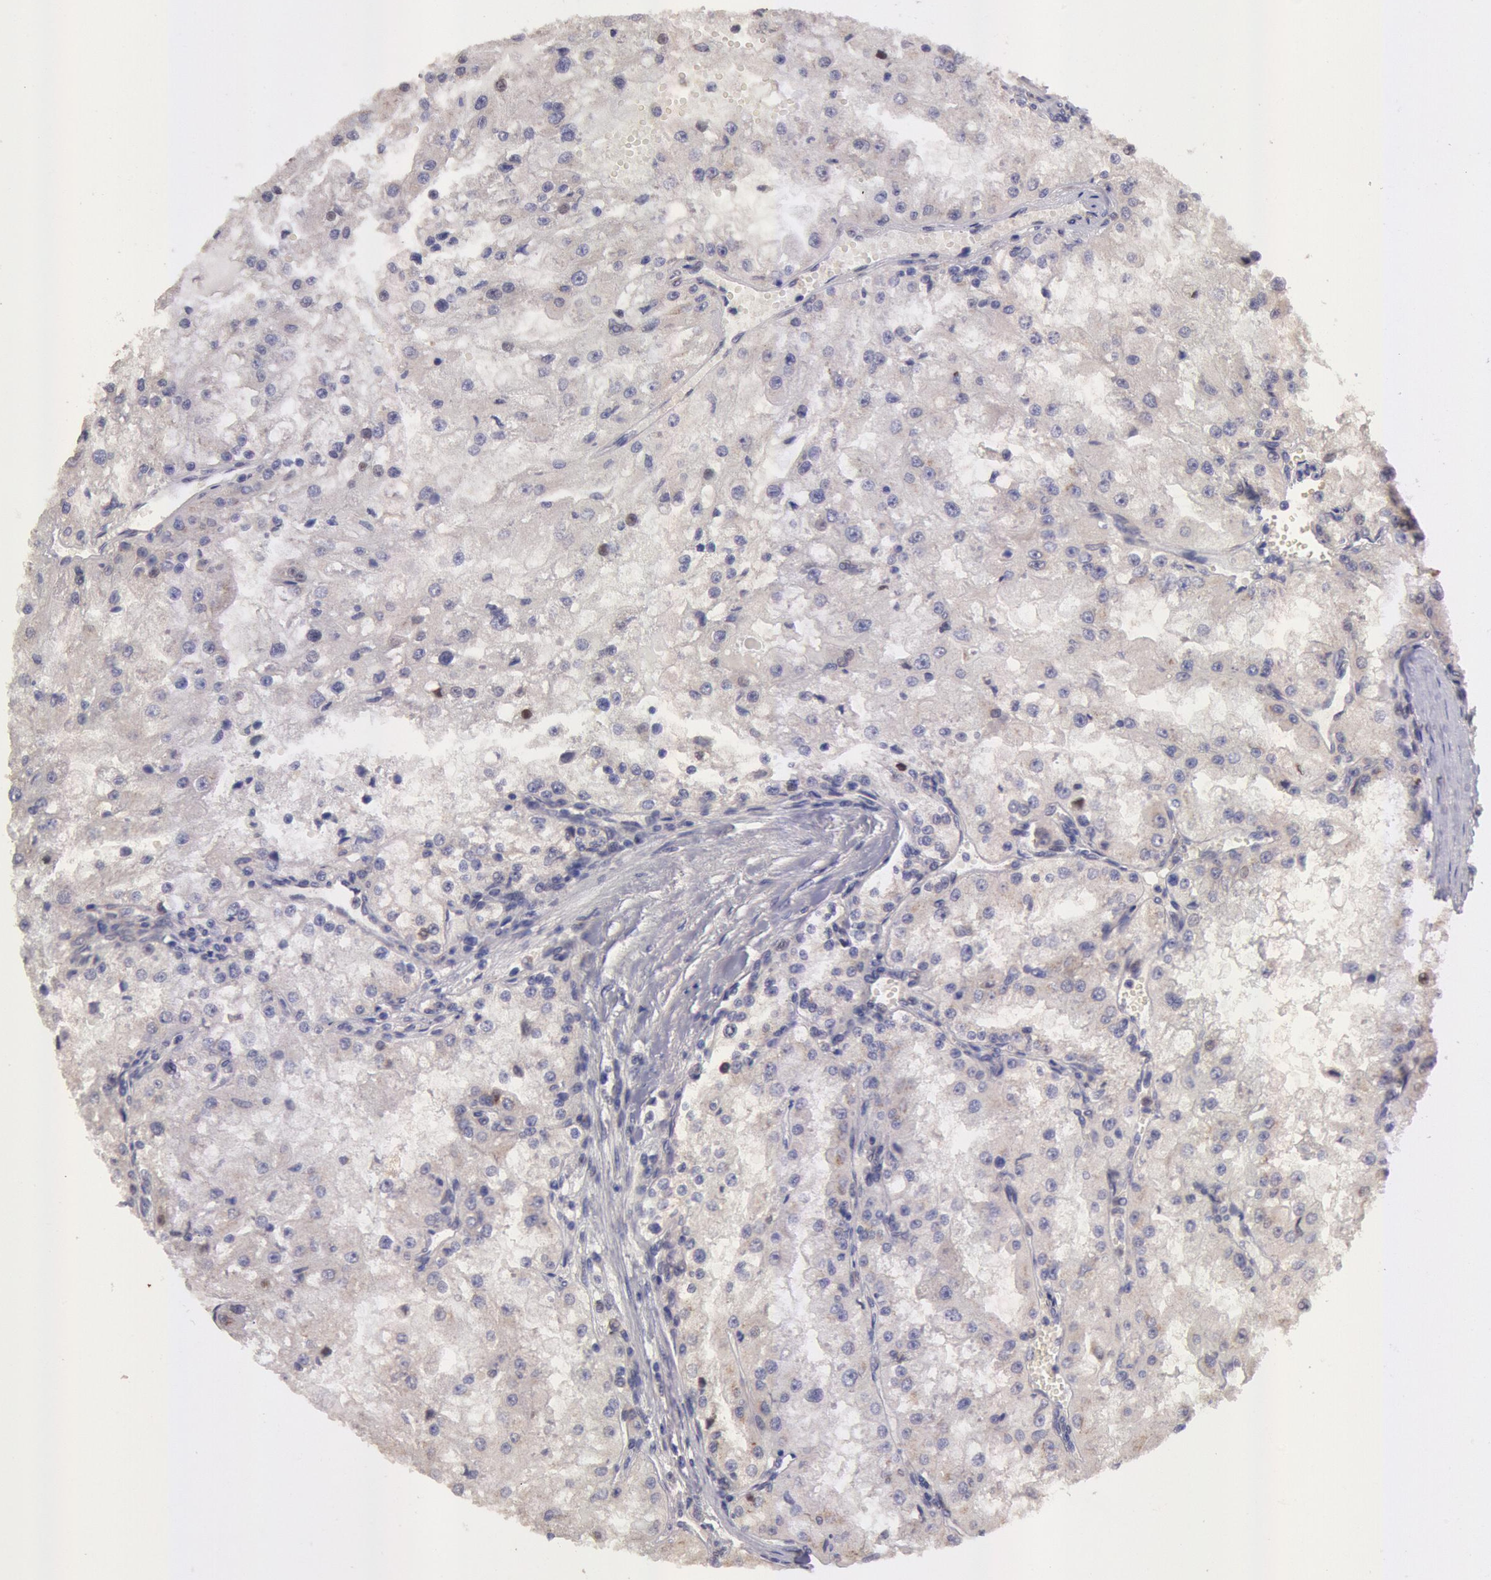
{"staining": {"intensity": "weak", "quantity": "25%-75%", "location": "cytoplasmic/membranous"}, "tissue": "renal cancer", "cell_type": "Tumor cells", "image_type": "cancer", "snomed": [{"axis": "morphology", "description": "Adenocarcinoma, NOS"}, {"axis": "topography", "description": "Kidney"}], "caption": "The immunohistochemical stain shows weak cytoplasmic/membranous positivity in tumor cells of renal cancer (adenocarcinoma) tissue.", "gene": "COMT", "patient": {"sex": "female", "age": 74}}